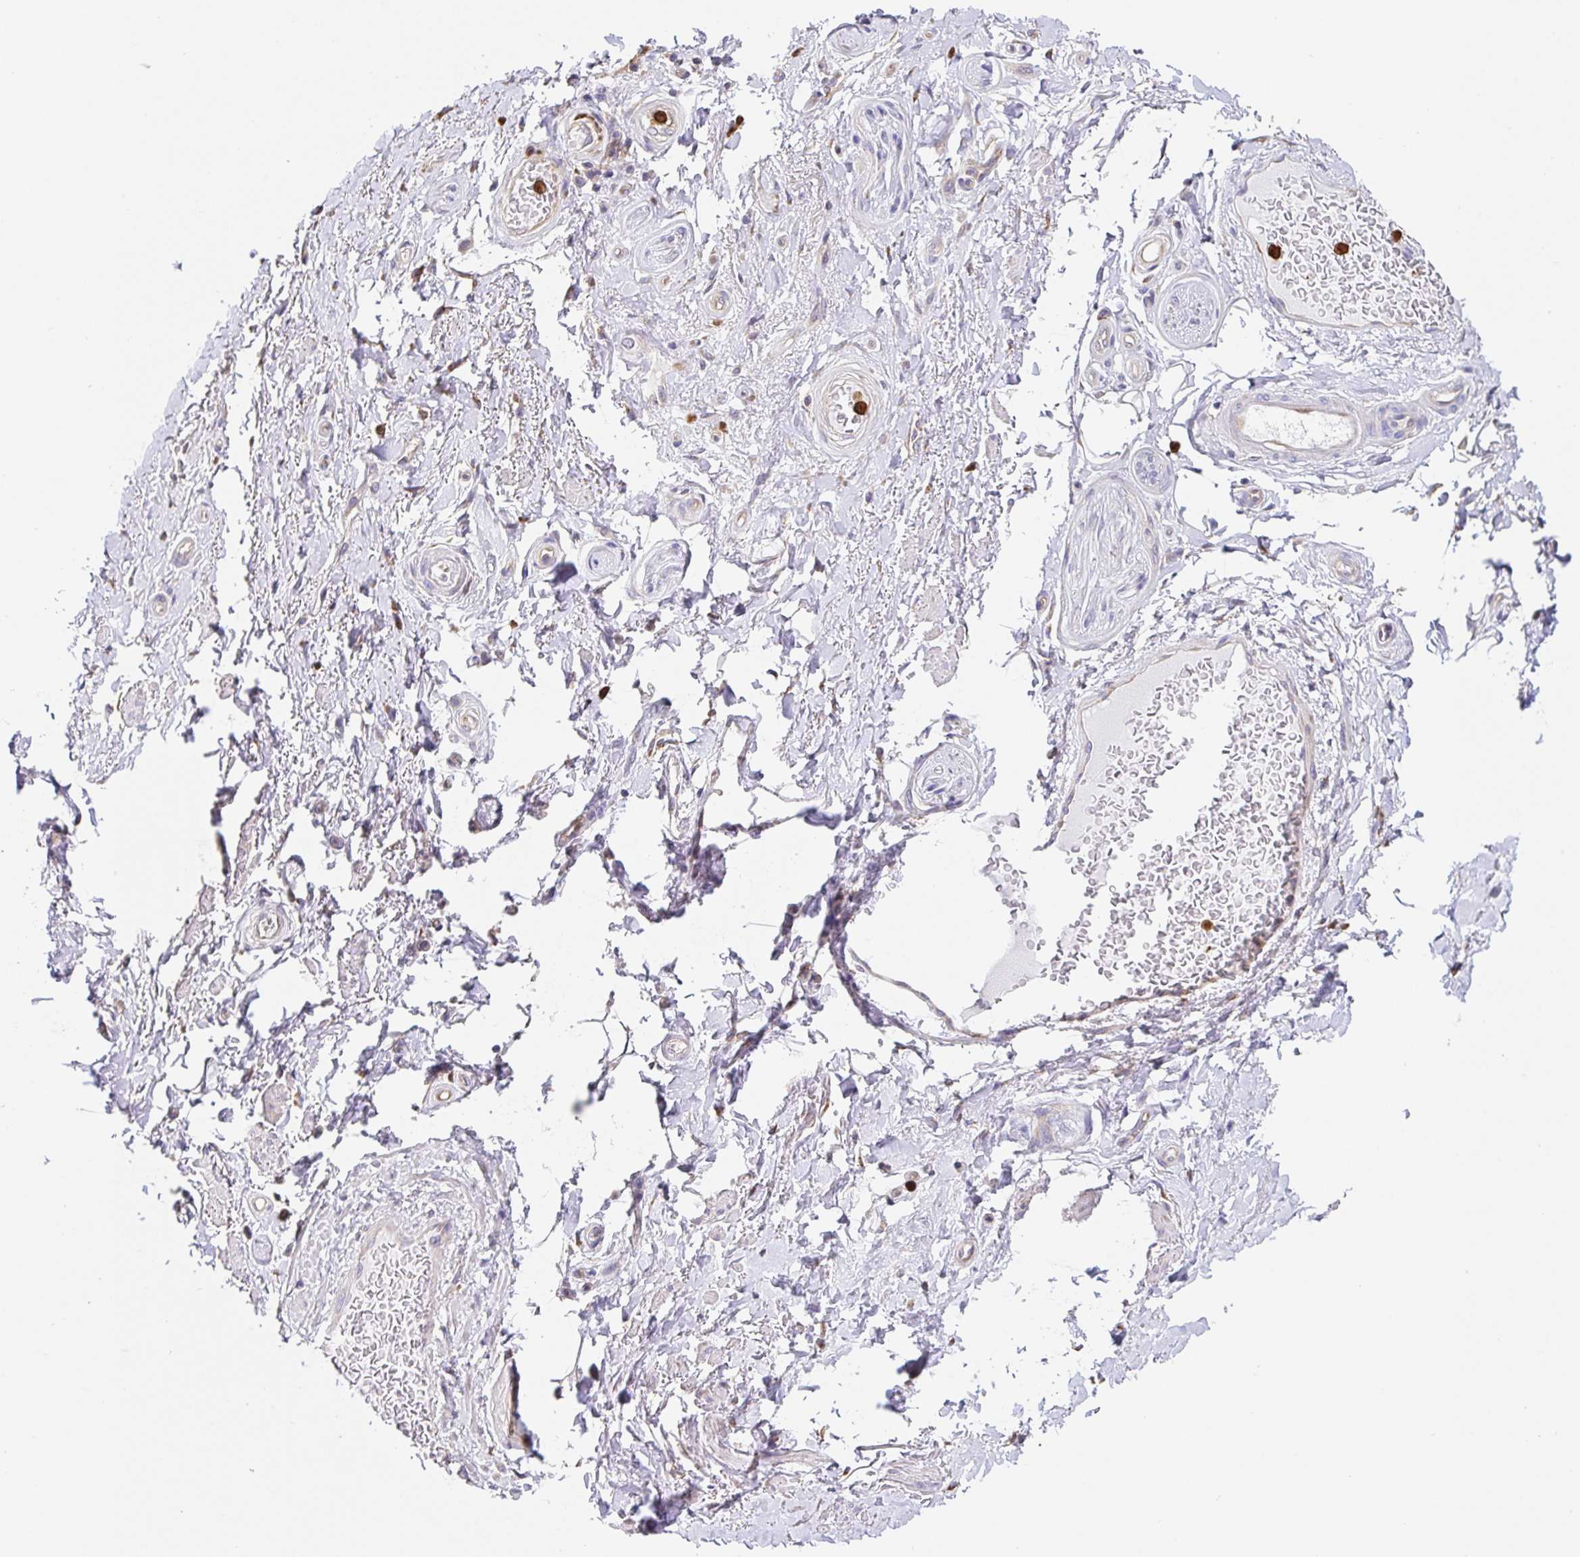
{"staining": {"intensity": "negative", "quantity": "none", "location": "none"}, "tissue": "adipose tissue", "cell_type": "Adipocytes", "image_type": "normal", "snomed": [{"axis": "morphology", "description": "Normal tissue, NOS"}, {"axis": "topography", "description": "Peripheral nerve tissue"}], "caption": "Immunohistochemistry of benign human adipose tissue displays no positivity in adipocytes.", "gene": "PDPK1", "patient": {"sex": "male", "age": 51}}